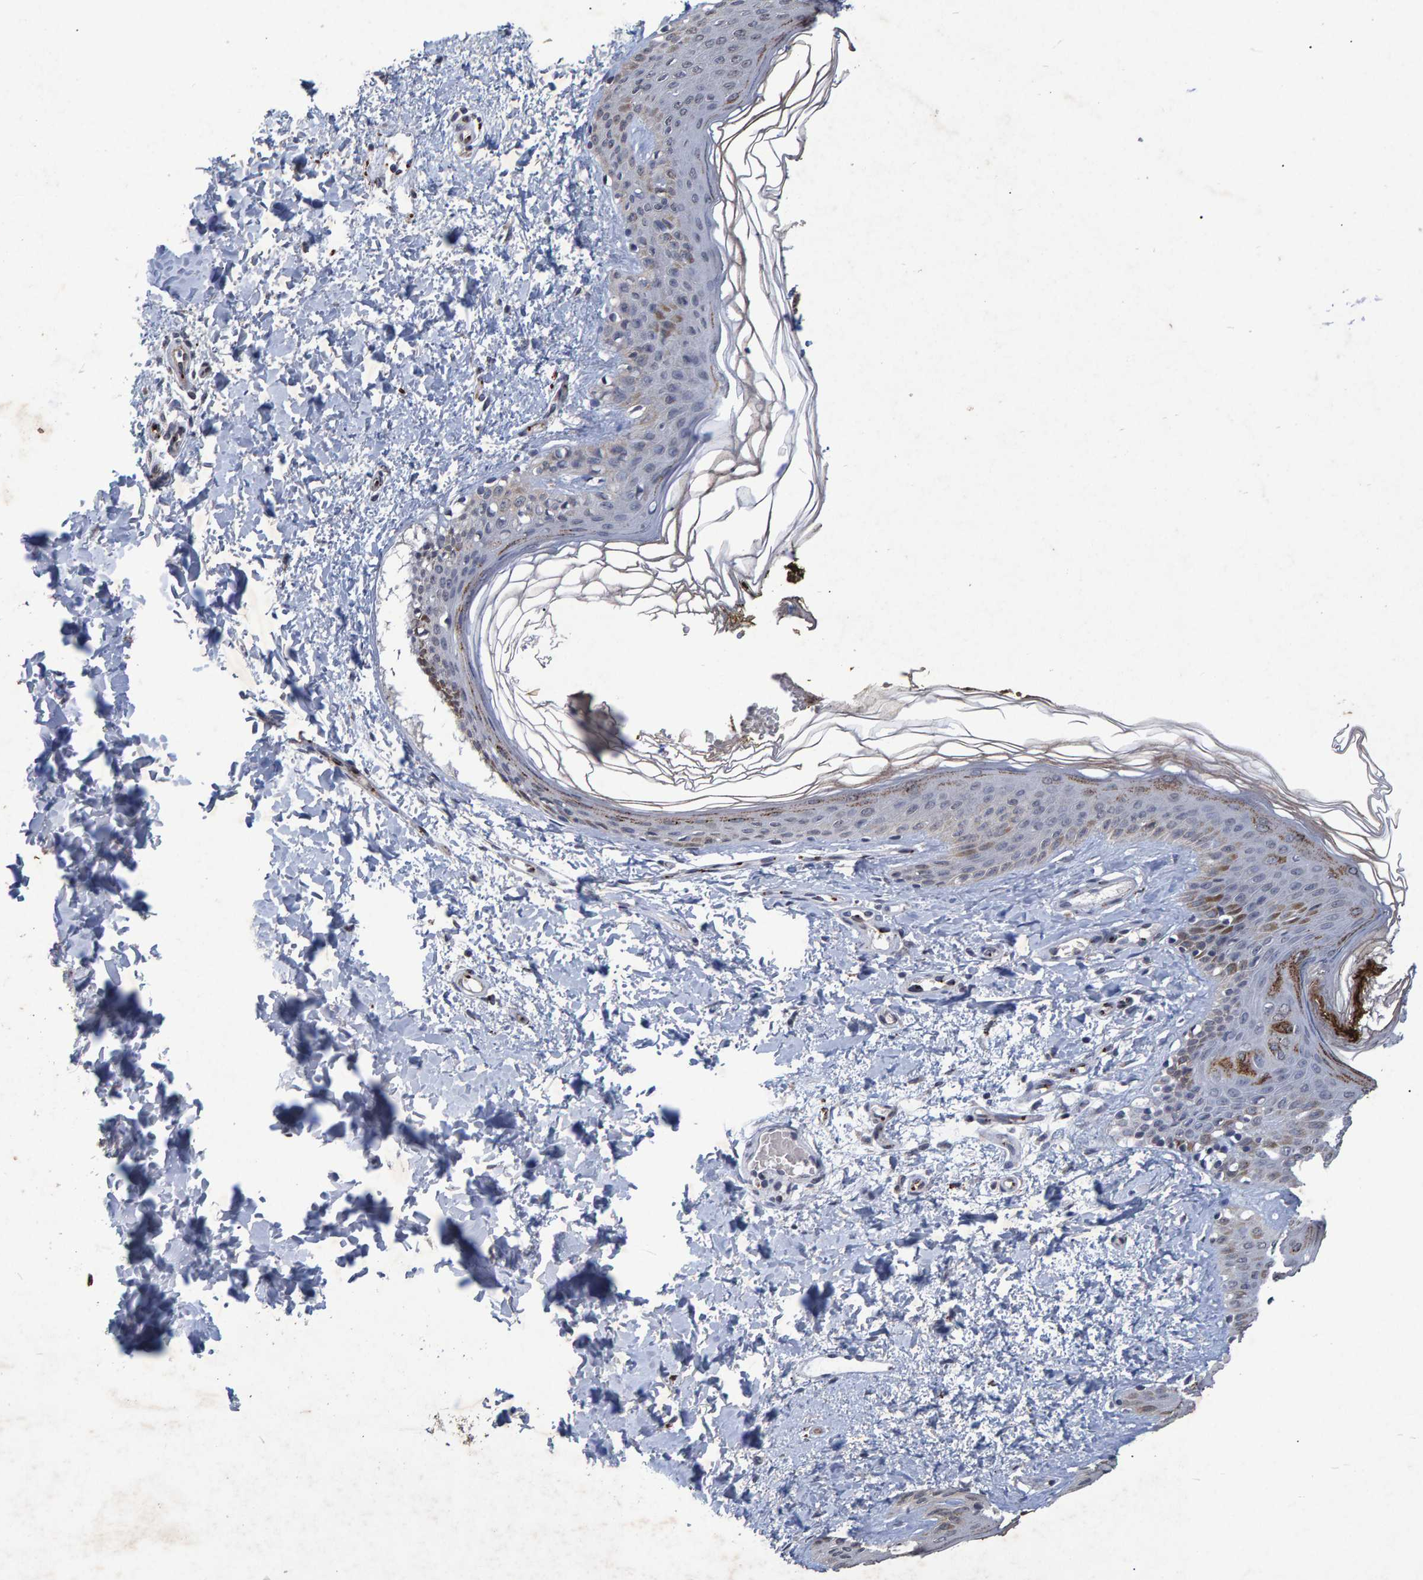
{"staining": {"intensity": "weak", "quantity": ">75%", "location": "cytoplasmic/membranous"}, "tissue": "skin", "cell_type": "Fibroblasts", "image_type": "normal", "snomed": [{"axis": "morphology", "description": "Normal tissue, NOS"}, {"axis": "morphology", "description": "Neoplasm, benign, NOS"}, {"axis": "topography", "description": "Skin"}, {"axis": "topography", "description": "Soft tissue"}], "caption": "High-power microscopy captured an immunohistochemistry (IHC) image of unremarkable skin, revealing weak cytoplasmic/membranous positivity in about >75% of fibroblasts. The staining is performed using DAB (3,3'-diaminobenzidine) brown chromogen to label protein expression. The nuclei are counter-stained blue using hematoxylin.", "gene": "GALC", "patient": {"sex": "male", "age": 26}}